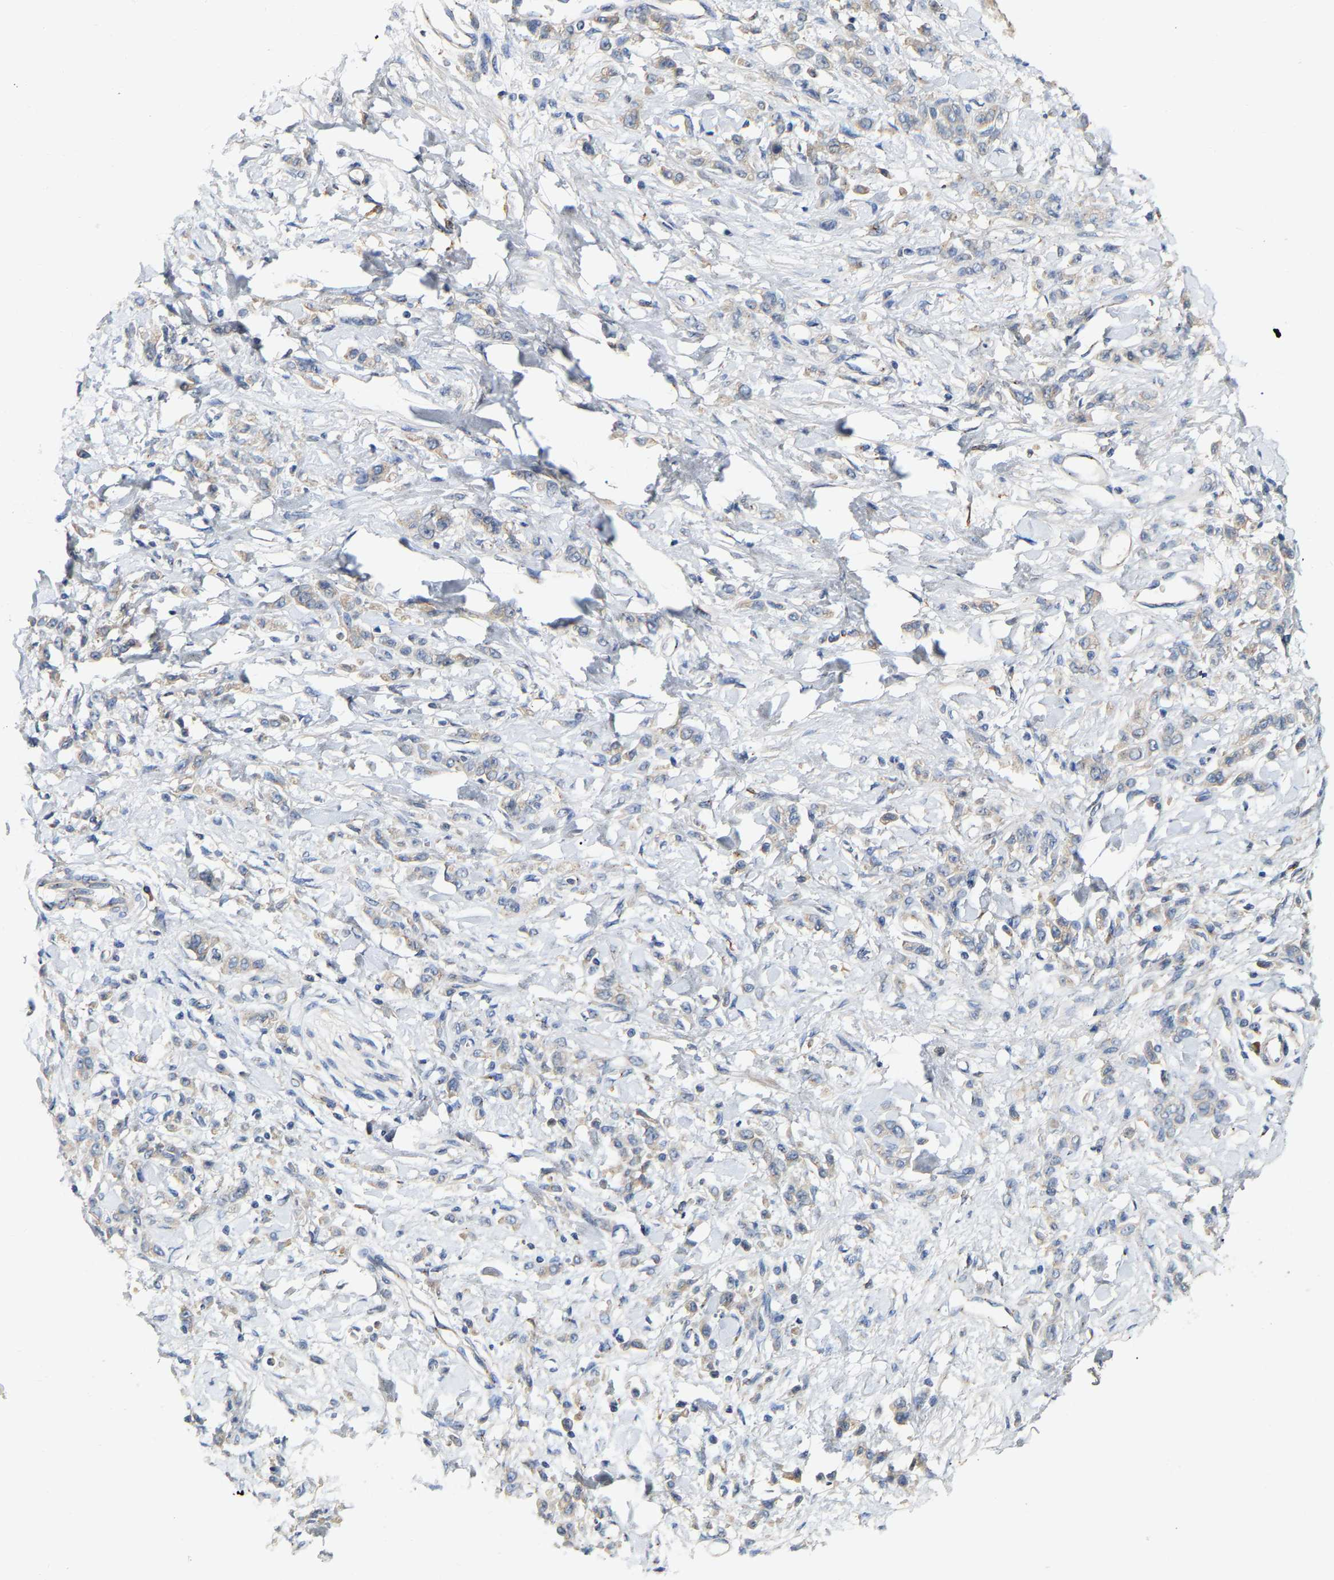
{"staining": {"intensity": "weak", "quantity": ">75%", "location": "cytoplasmic/membranous"}, "tissue": "stomach cancer", "cell_type": "Tumor cells", "image_type": "cancer", "snomed": [{"axis": "morphology", "description": "Normal tissue, NOS"}, {"axis": "morphology", "description": "Adenocarcinoma, NOS"}, {"axis": "topography", "description": "Stomach"}], "caption": "IHC (DAB (3,3'-diaminobenzidine)) staining of stomach cancer (adenocarcinoma) demonstrates weak cytoplasmic/membranous protein staining in about >75% of tumor cells.", "gene": "PCNT", "patient": {"sex": "male", "age": 82}}